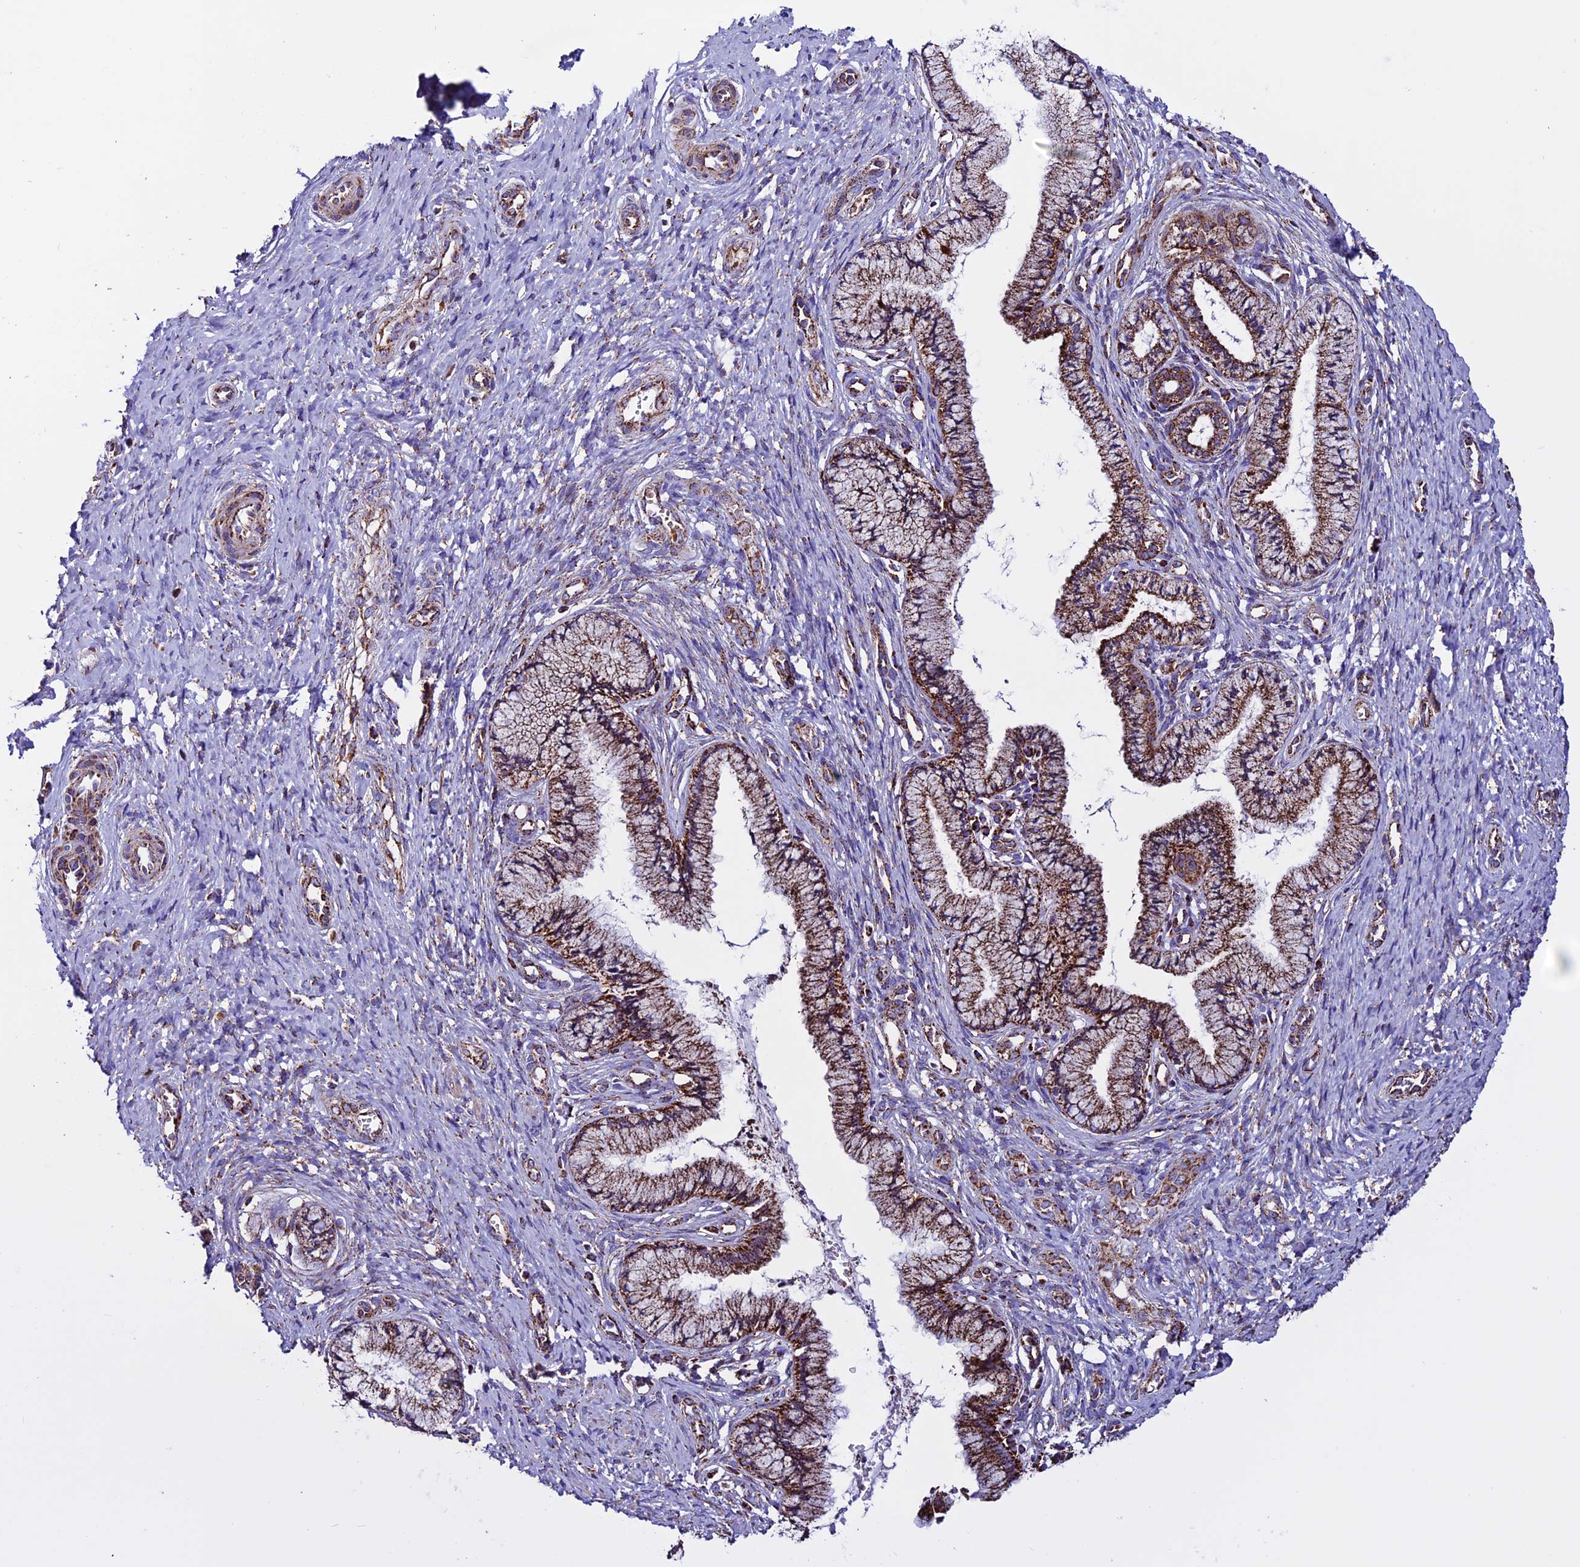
{"staining": {"intensity": "moderate", "quantity": ">75%", "location": "cytoplasmic/membranous"}, "tissue": "cervix", "cell_type": "Glandular cells", "image_type": "normal", "snomed": [{"axis": "morphology", "description": "Normal tissue, NOS"}, {"axis": "topography", "description": "Cervix"}], "caption": "Glandular cells show medium levels of moderate cytoplasmic/membranous positivity in approximately >75% of cells in normal human cervix.", "gene": "CX3CL1", "patient": {"sex": "female", "age": 36}}